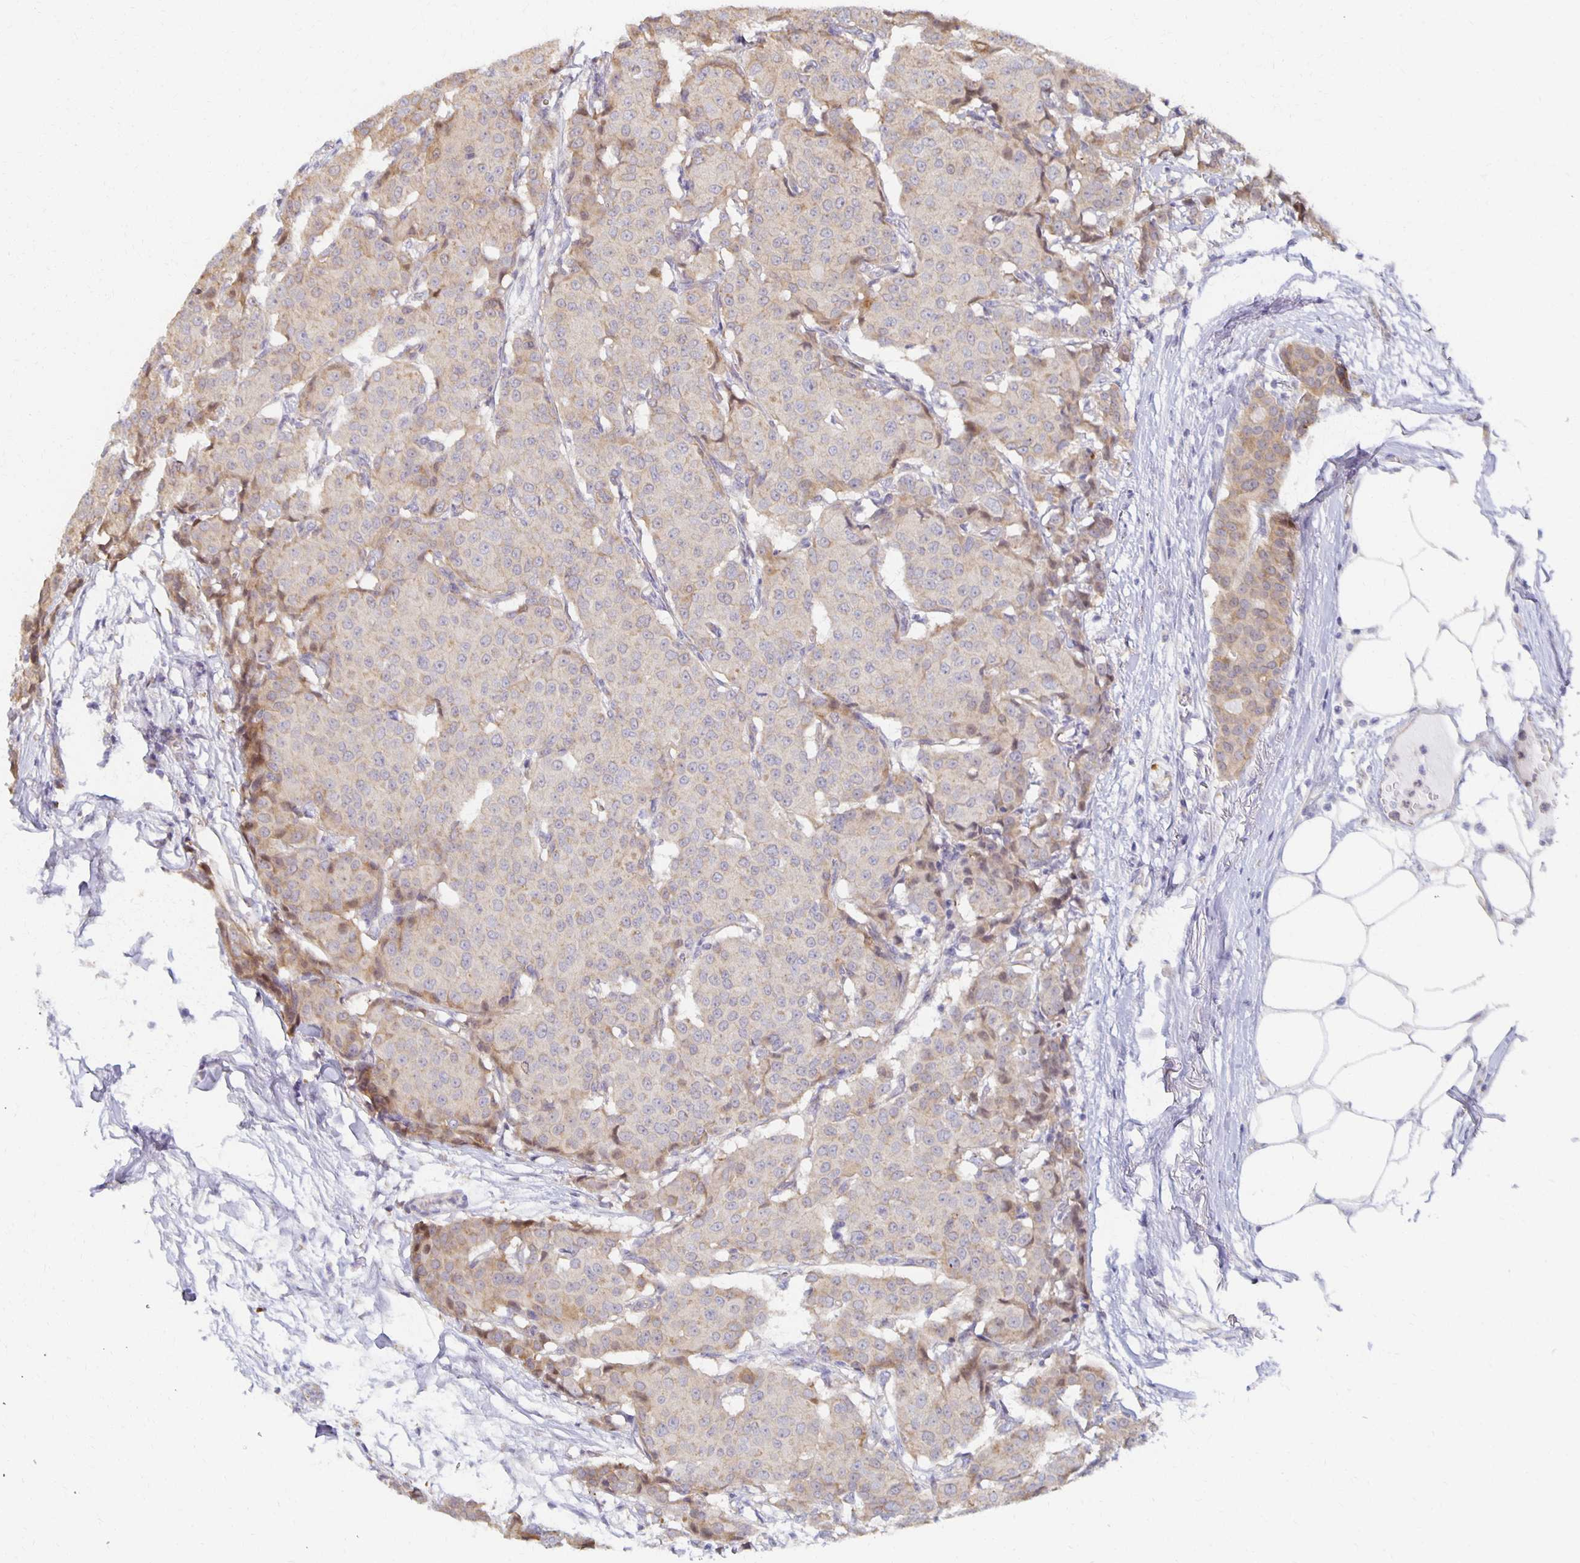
{"staining": {"intensity": "weak", "quantity": "25%-75%", "location": "cytoplasmic/membranous"}, "tissue": "breast cancer", "cell_type": "Tumor cells", "image_type": "cancer", "snomed": [{"axis": "morphology", "description": "Duct carcinoma"}, {"axis": "topography", "description": "Breast"}], "caption": "Brown immunohistochemical staining in human breast cancer (infiltrating ductal carcinoma) exhibits weak cytoplasmic/membranous staining in about 25%-75% of tumor cells.", "gene": "SORL1", "patient": {"sex": "female", "age": 91}}